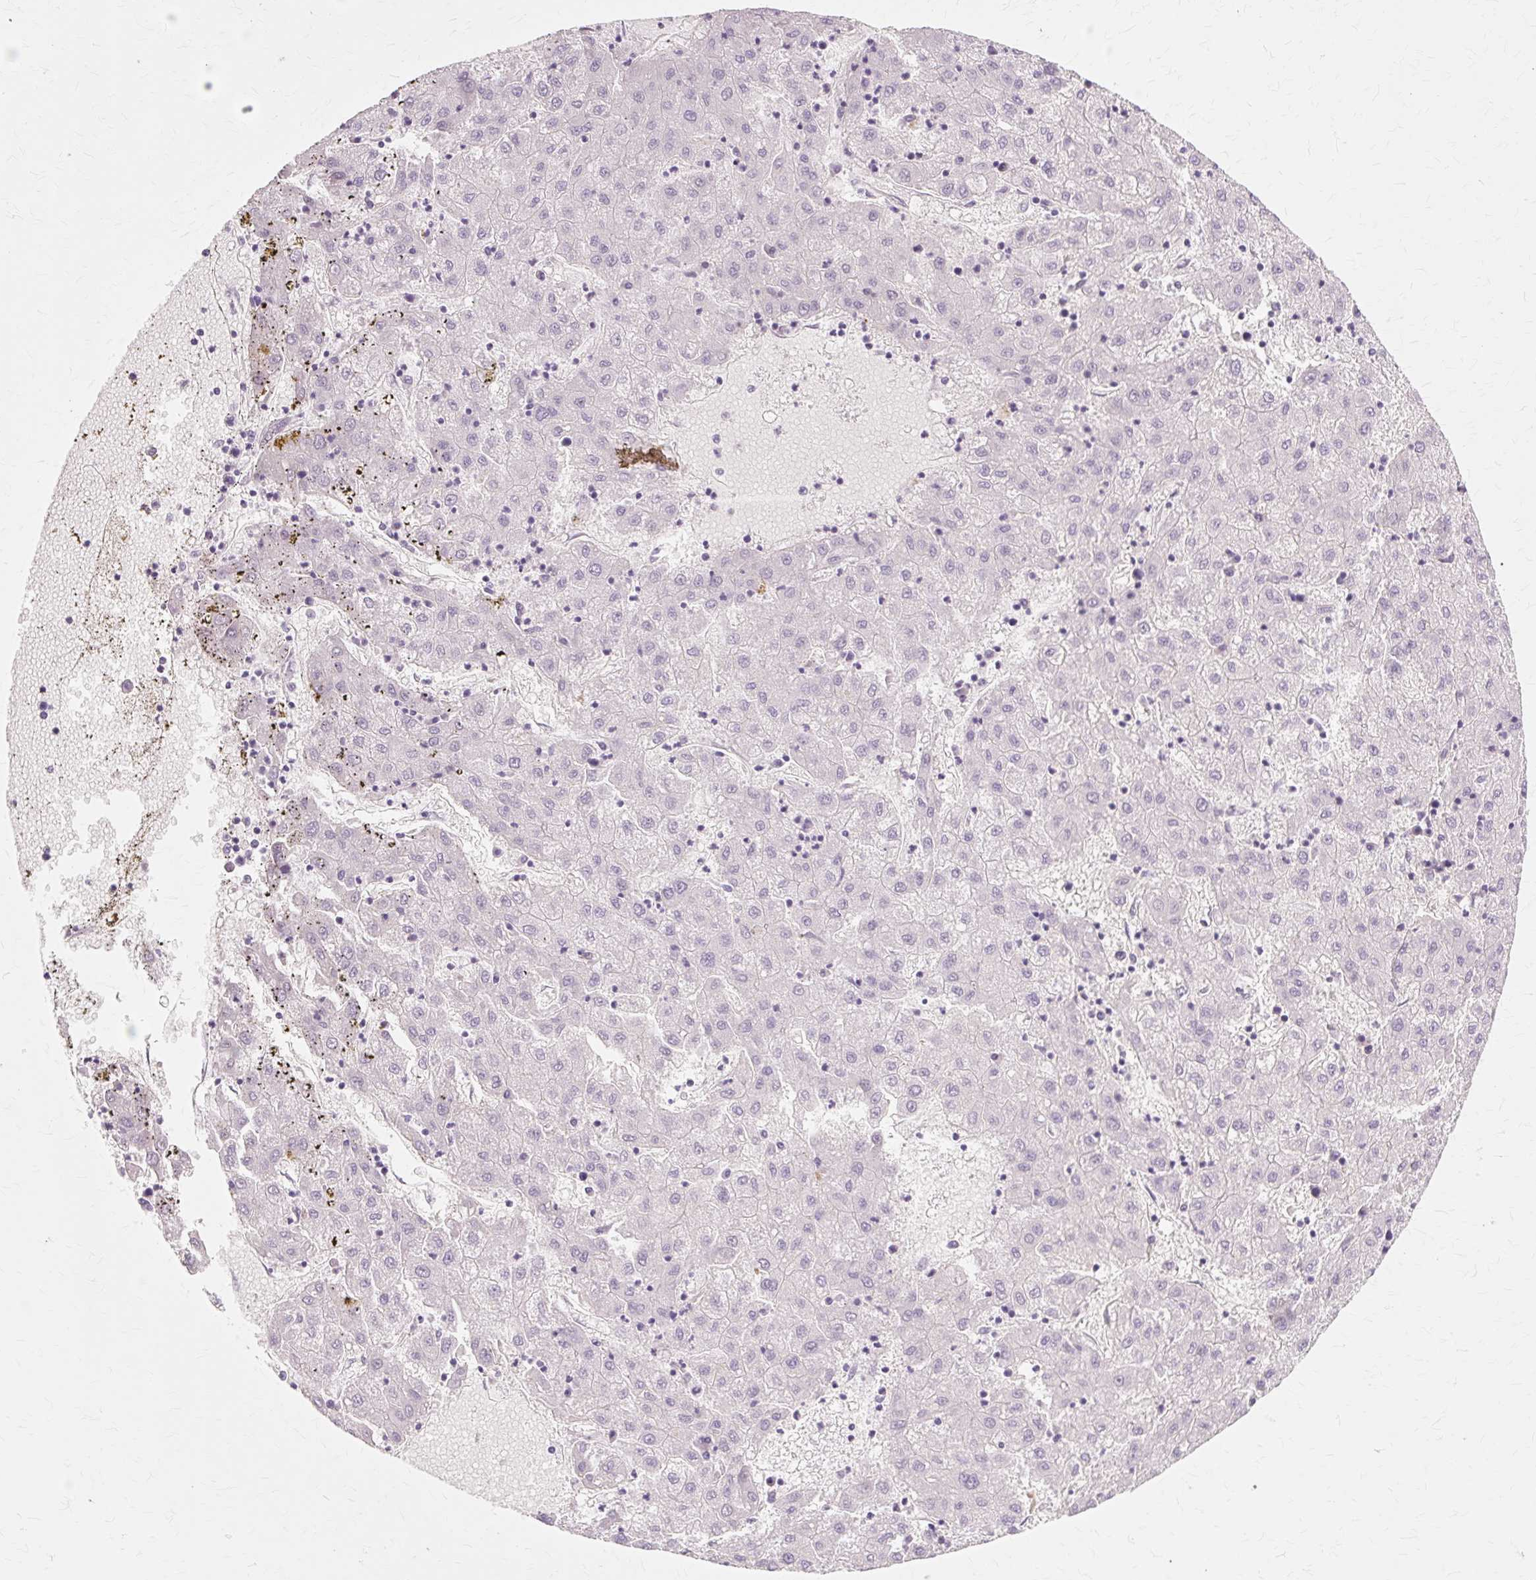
{"staining": {"intensity": "negative", "quantity": "none", "location": "none"}, "tissue": "liver cancer", "cell_type": "Tumor cells", "image_type": "cancer", "snomed": [{"axis": "morphology", "description": "Carcinoma, Hepatocellular, NOS"}, {"axis": "topography", "description": "Liver"}], "caption": "Photomicrograph shows no significant protein expression in tumor cells of liver cancer.", "gene": "IRX2", "patient": {"sex": "male", "age": 72}}